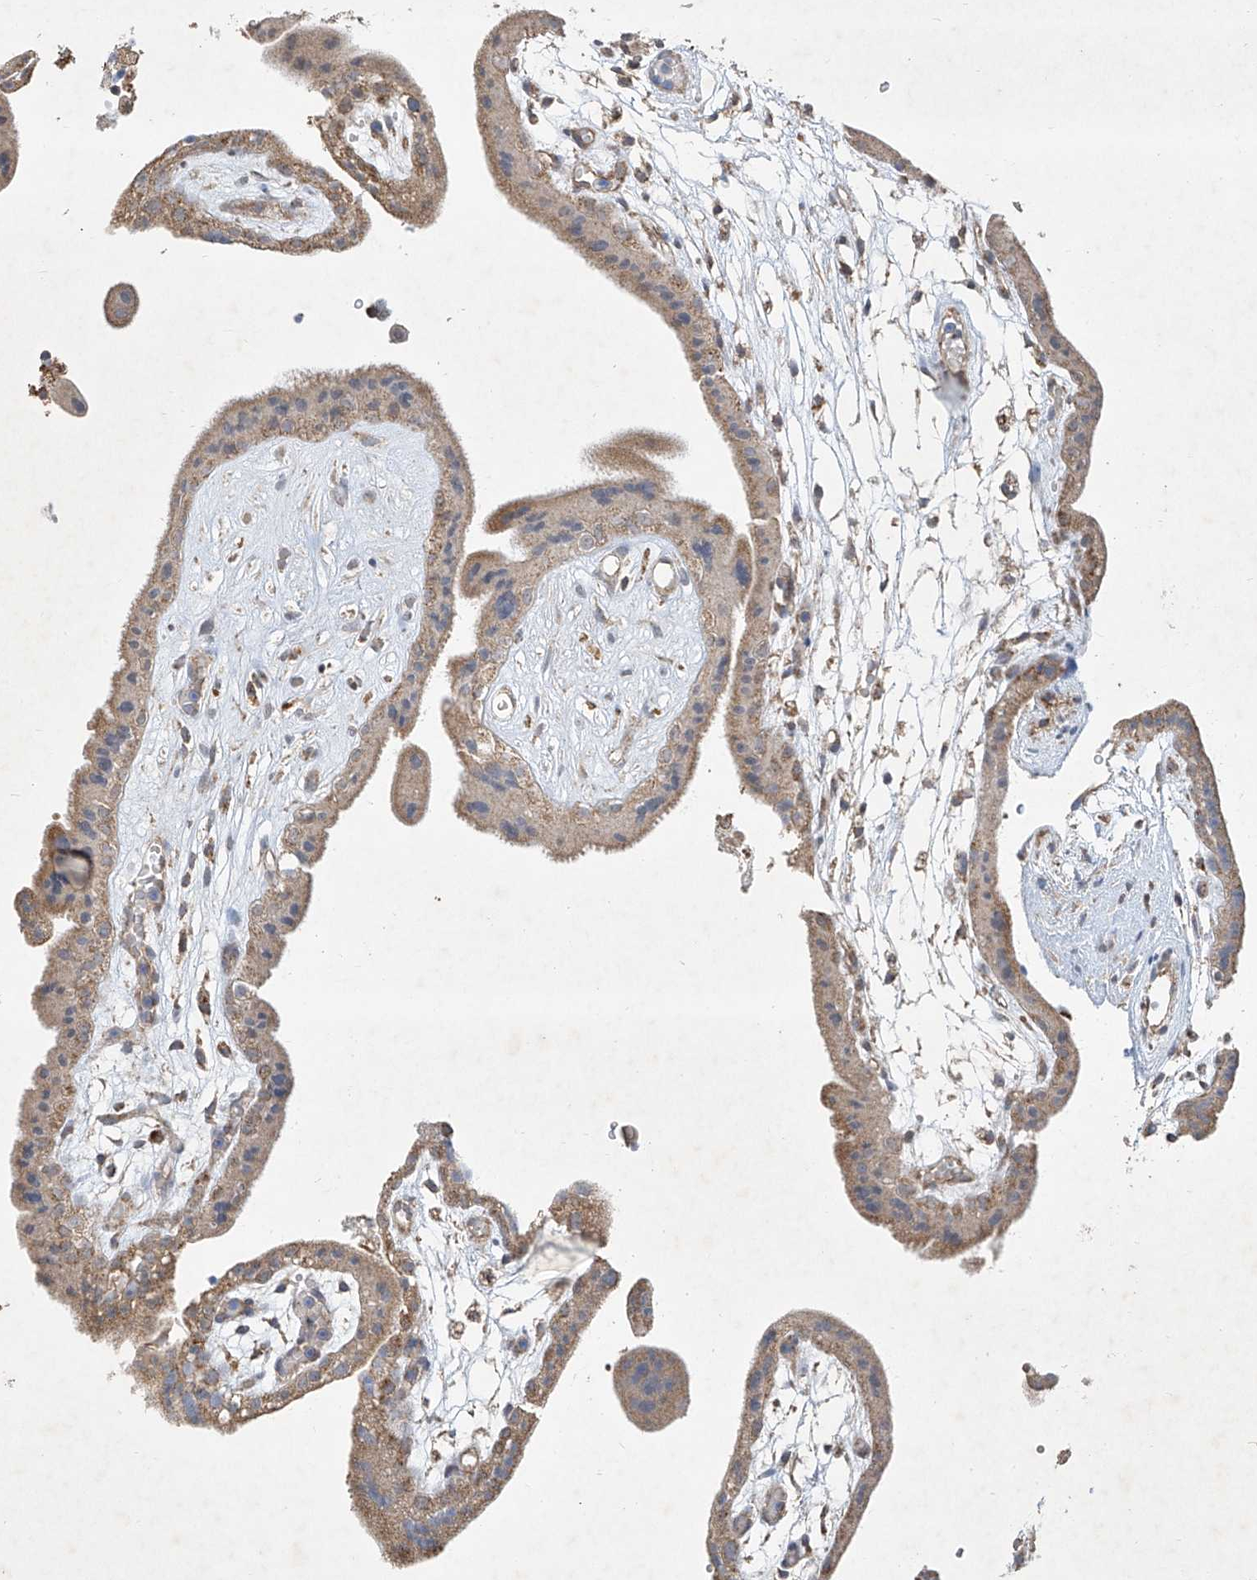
{"staining": {"intensity": "moderate", "quantity": "25%-75%", "location": "cytoplasmic/membranous"}, "tissue": "placenta", "cell_type": "Trophoblastic cells", "image_type": "normal", "snomed": [{"axis": "morphology", "description": "Normal tissue, NOS"}, {"axis": "topography", "description": "Placenta"}], "caption": "Placenta stained with DAB (3,3'-diaminobenzidine) IHC displays medium levels of moderate cytoplasmic/membranous expression in about 25%-75% of trophoblastic cells.", "gene": "UQCC1", "patient": {"sex": "female", "age": 18}}